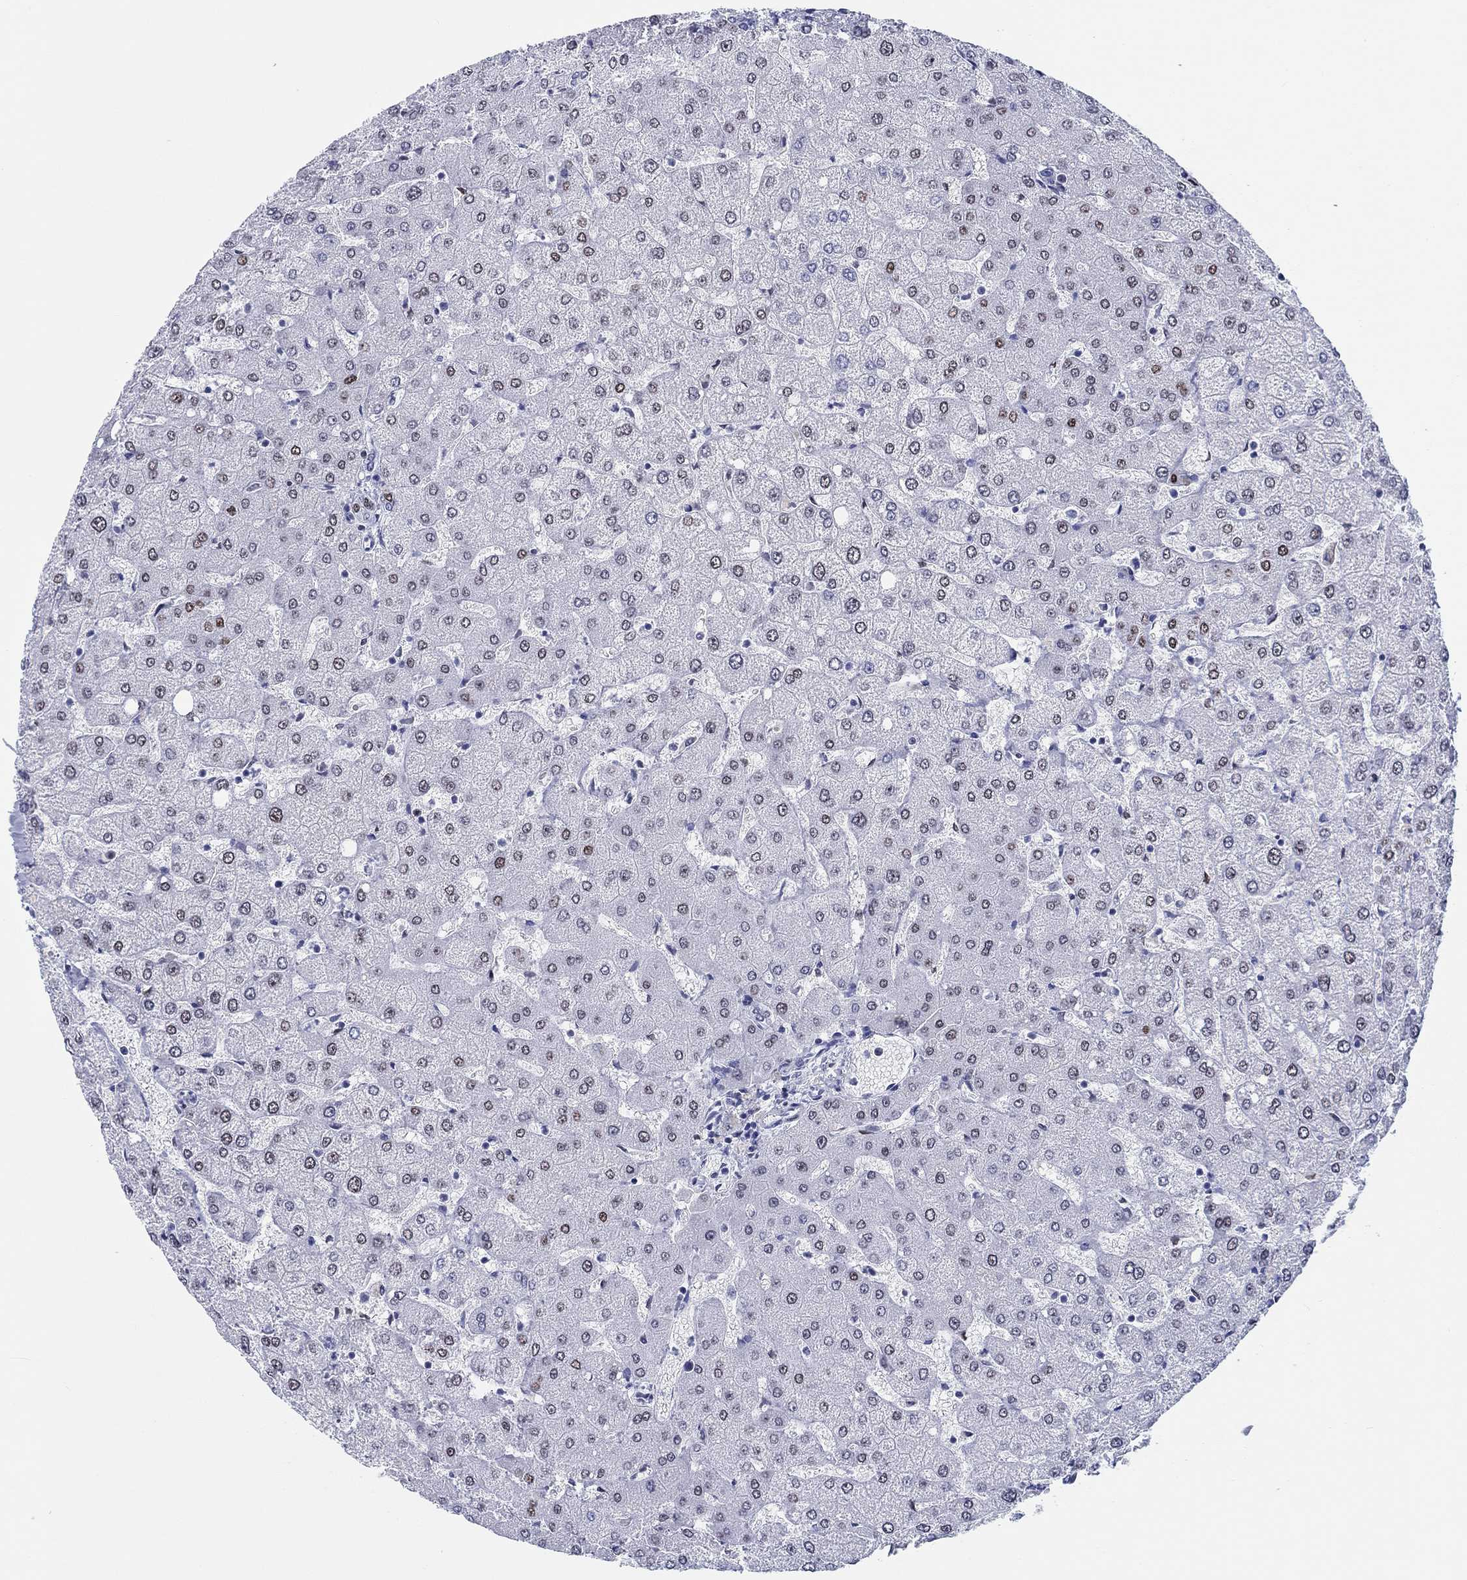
{"staining": {"intensity": "negative", "quantity": "none", "location": "none"}, "tissue": "liver", "cell_type": "Cholangiocytes", "image_type": "normal", "snomed": [{"axis": "morphology", "description": "Normal tissue, NOS"}, {"axis": "topography", "description": "Liver"}], "caption": "The micrograph reveals no significant positivity in cholangiocytes of liver.", "gene": "H1", "patient": {"sex": "female", "age": 54}}